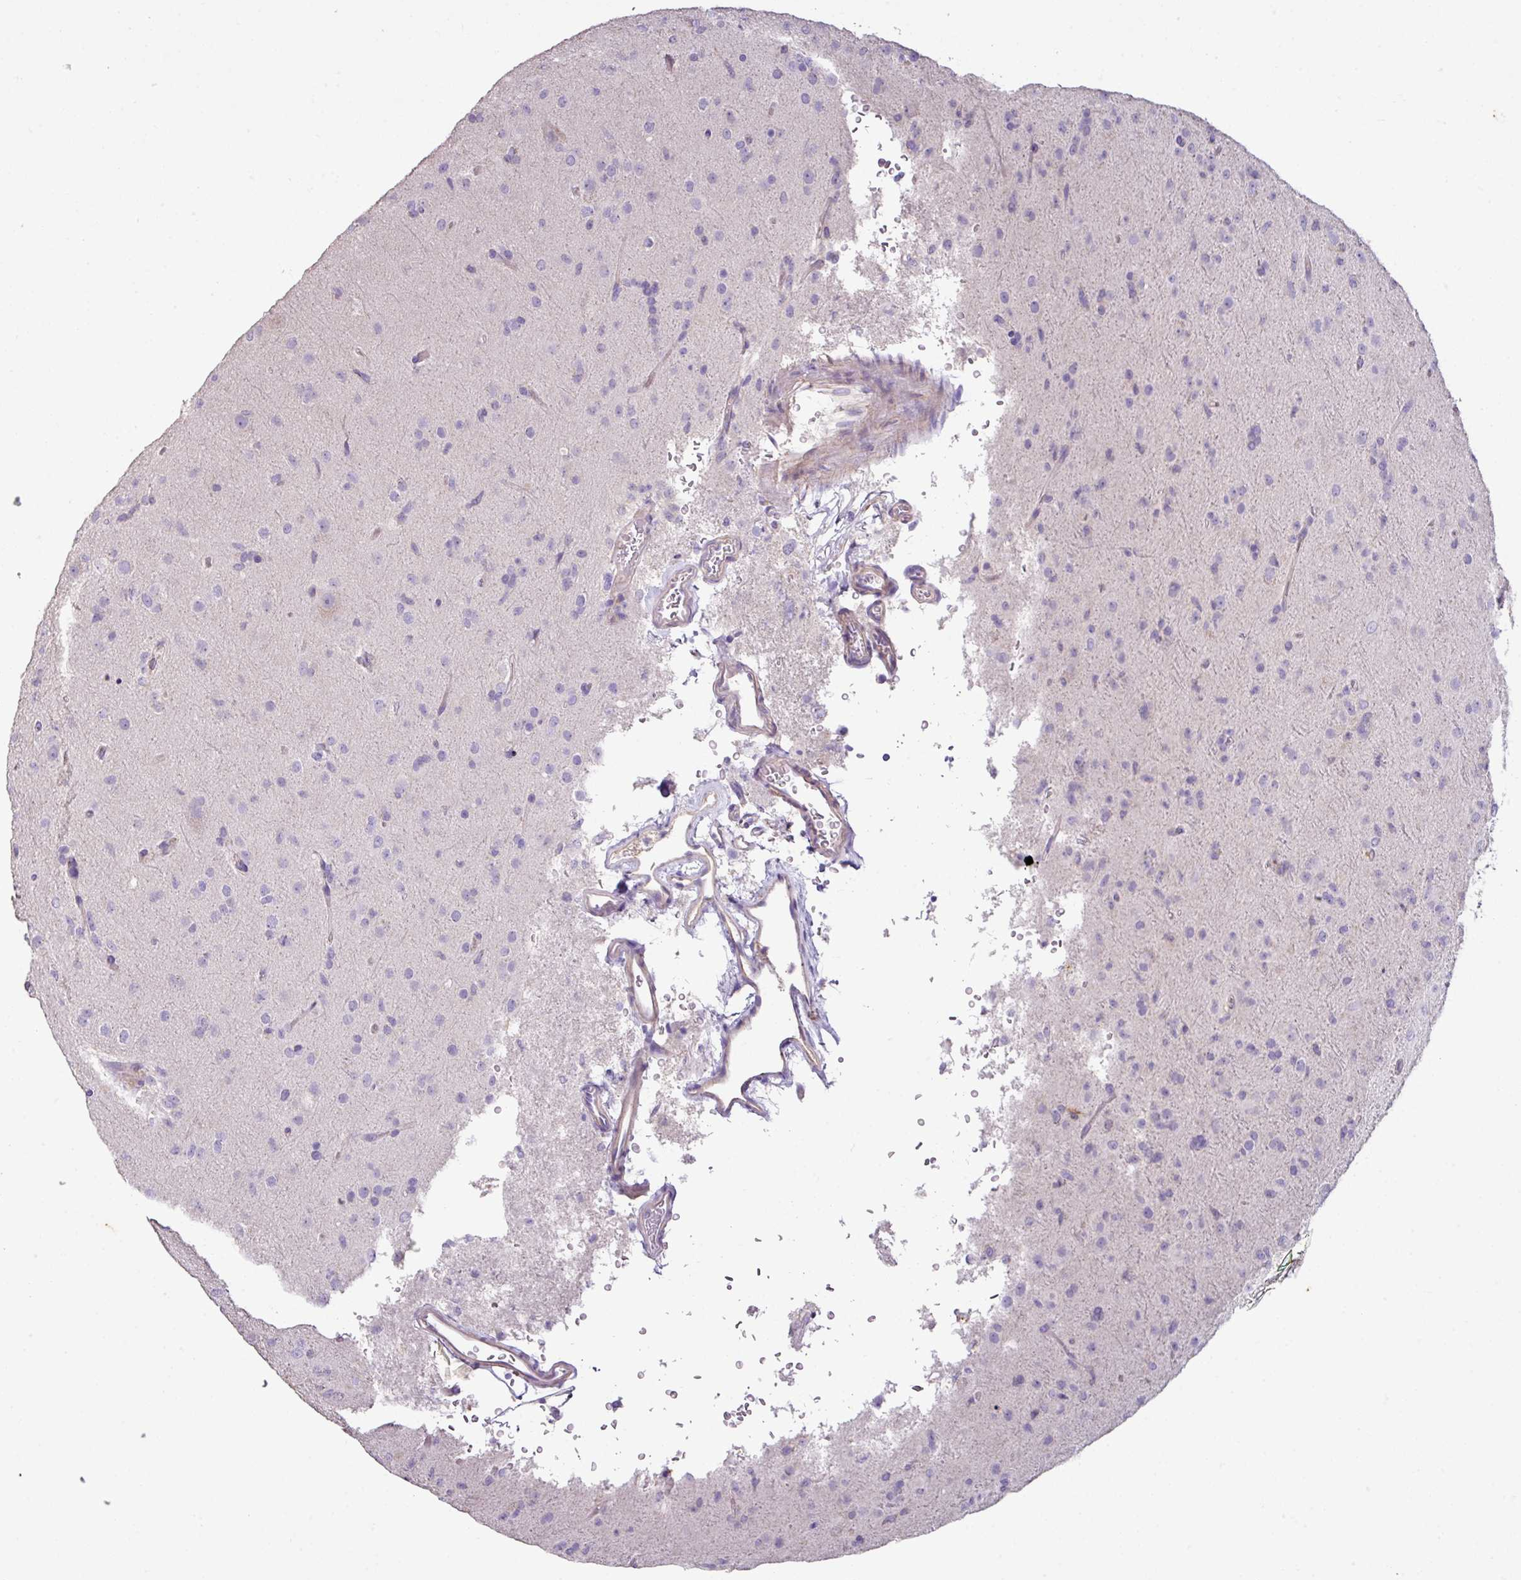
{"staining": {"intensity": "negative", "quantity": "none", "location": "none"}, "tissue": "glioma", "cell_type": "Tumor cells", "image_type": "cancer", "snomed": [{"axis": "morphology", "description": "Glioma, malignant, Low grade"}, {"axis": "topography", "description": "Brain"}], "caption": "Immunohistochemistry (IHC) image of neoplastic tissue: malignant glioma (low-grade) stained with DAB exhibits no significant protein positivity in tumor cells. (Immunohistochemistry, brightfield microscopy, high magnification).", "gene": "AGR3", "patient": {"sex": "male", "age": 65}}